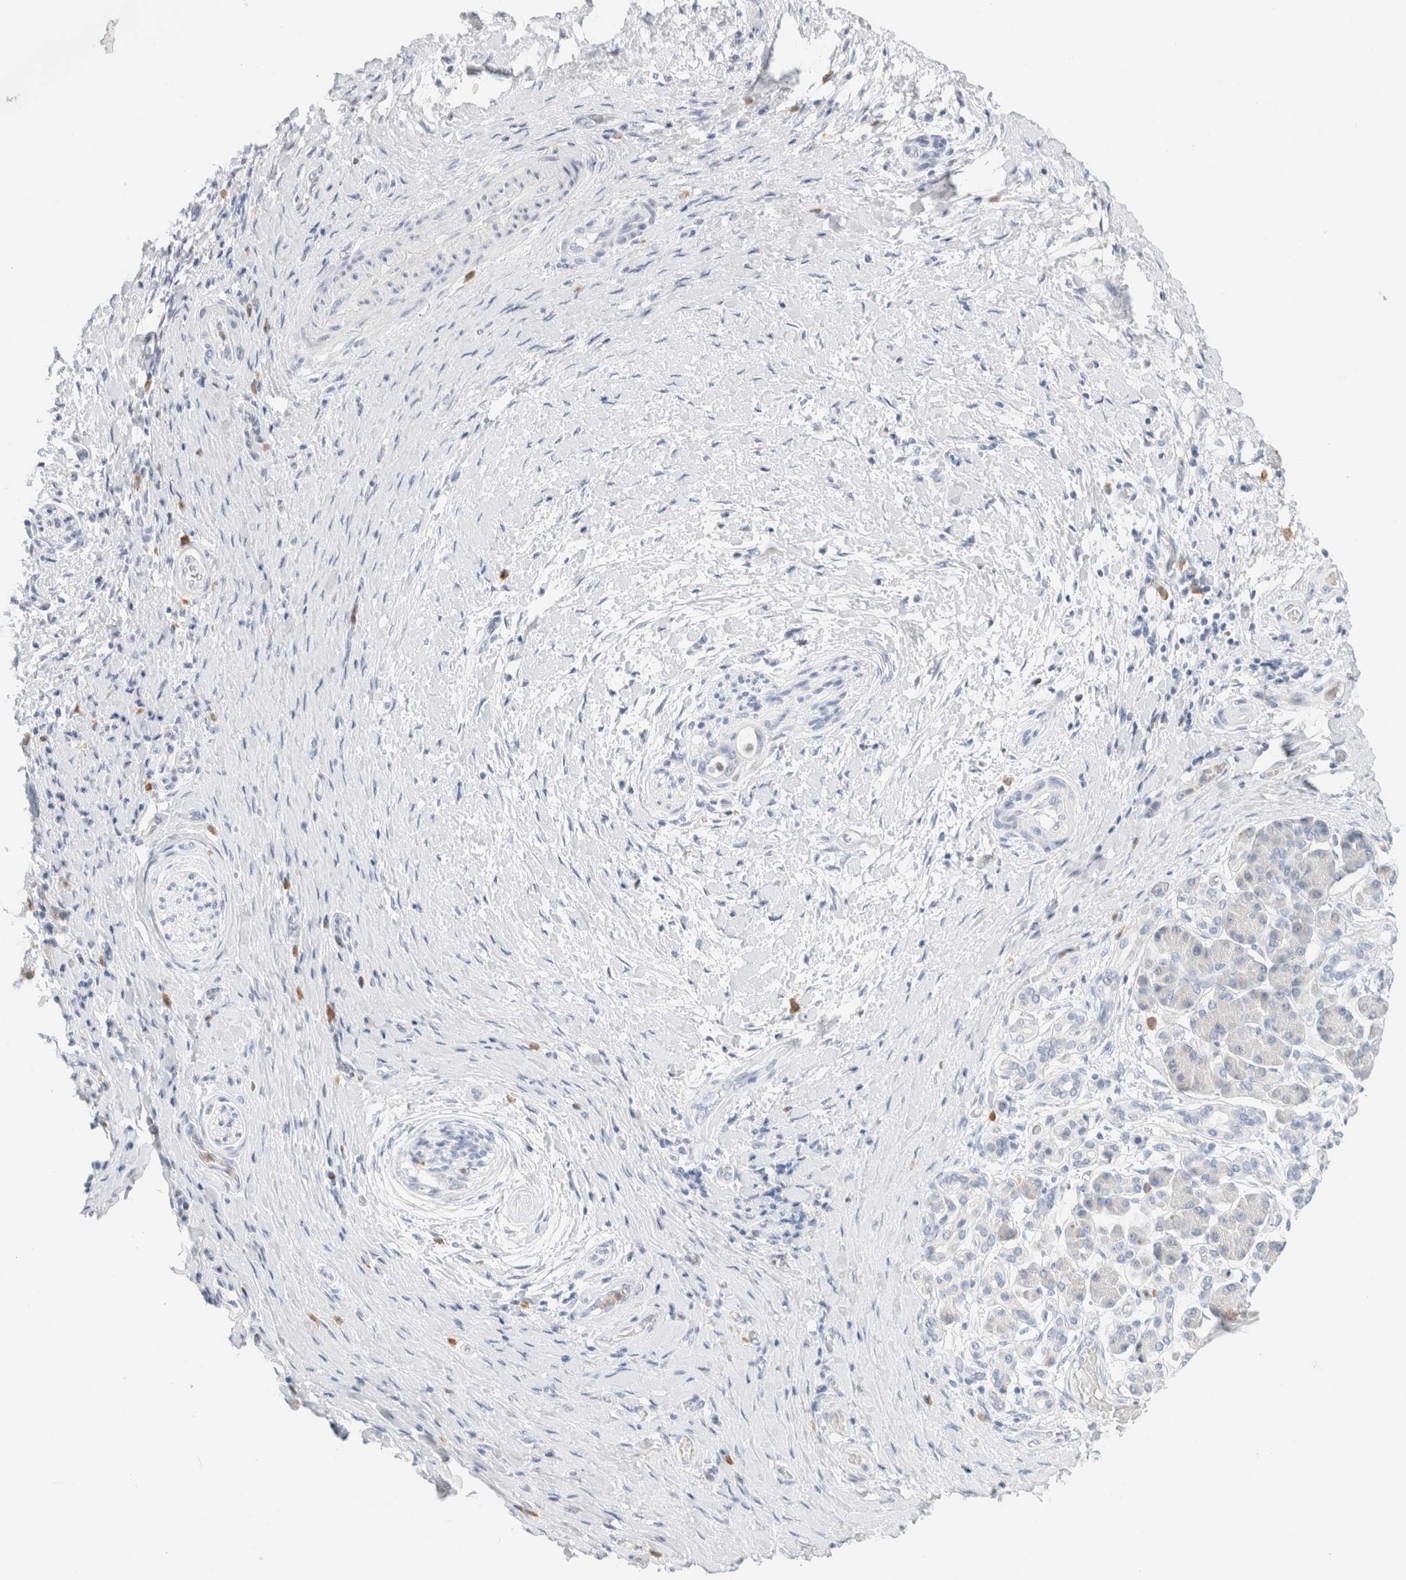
{"staining": {"intensity": "negative", "quantity": "none", "location": "none"}, "tissue": "pancreatic cancer", "cell_type": "Tumor cells", "image_type": "cancer", "snomed": [{"axis": "morphology", "description": "Adenocarcinoma, NOS"}, {"axis": "topography", "description": "Pancreas"}], "caption": "Immunohistochemical staining of pancreatic cancer (adenocarcinoma) shows no significant expression in tumor cells.", "gene": "ARG1", "patient": {"sex": "male", "age": 58}}